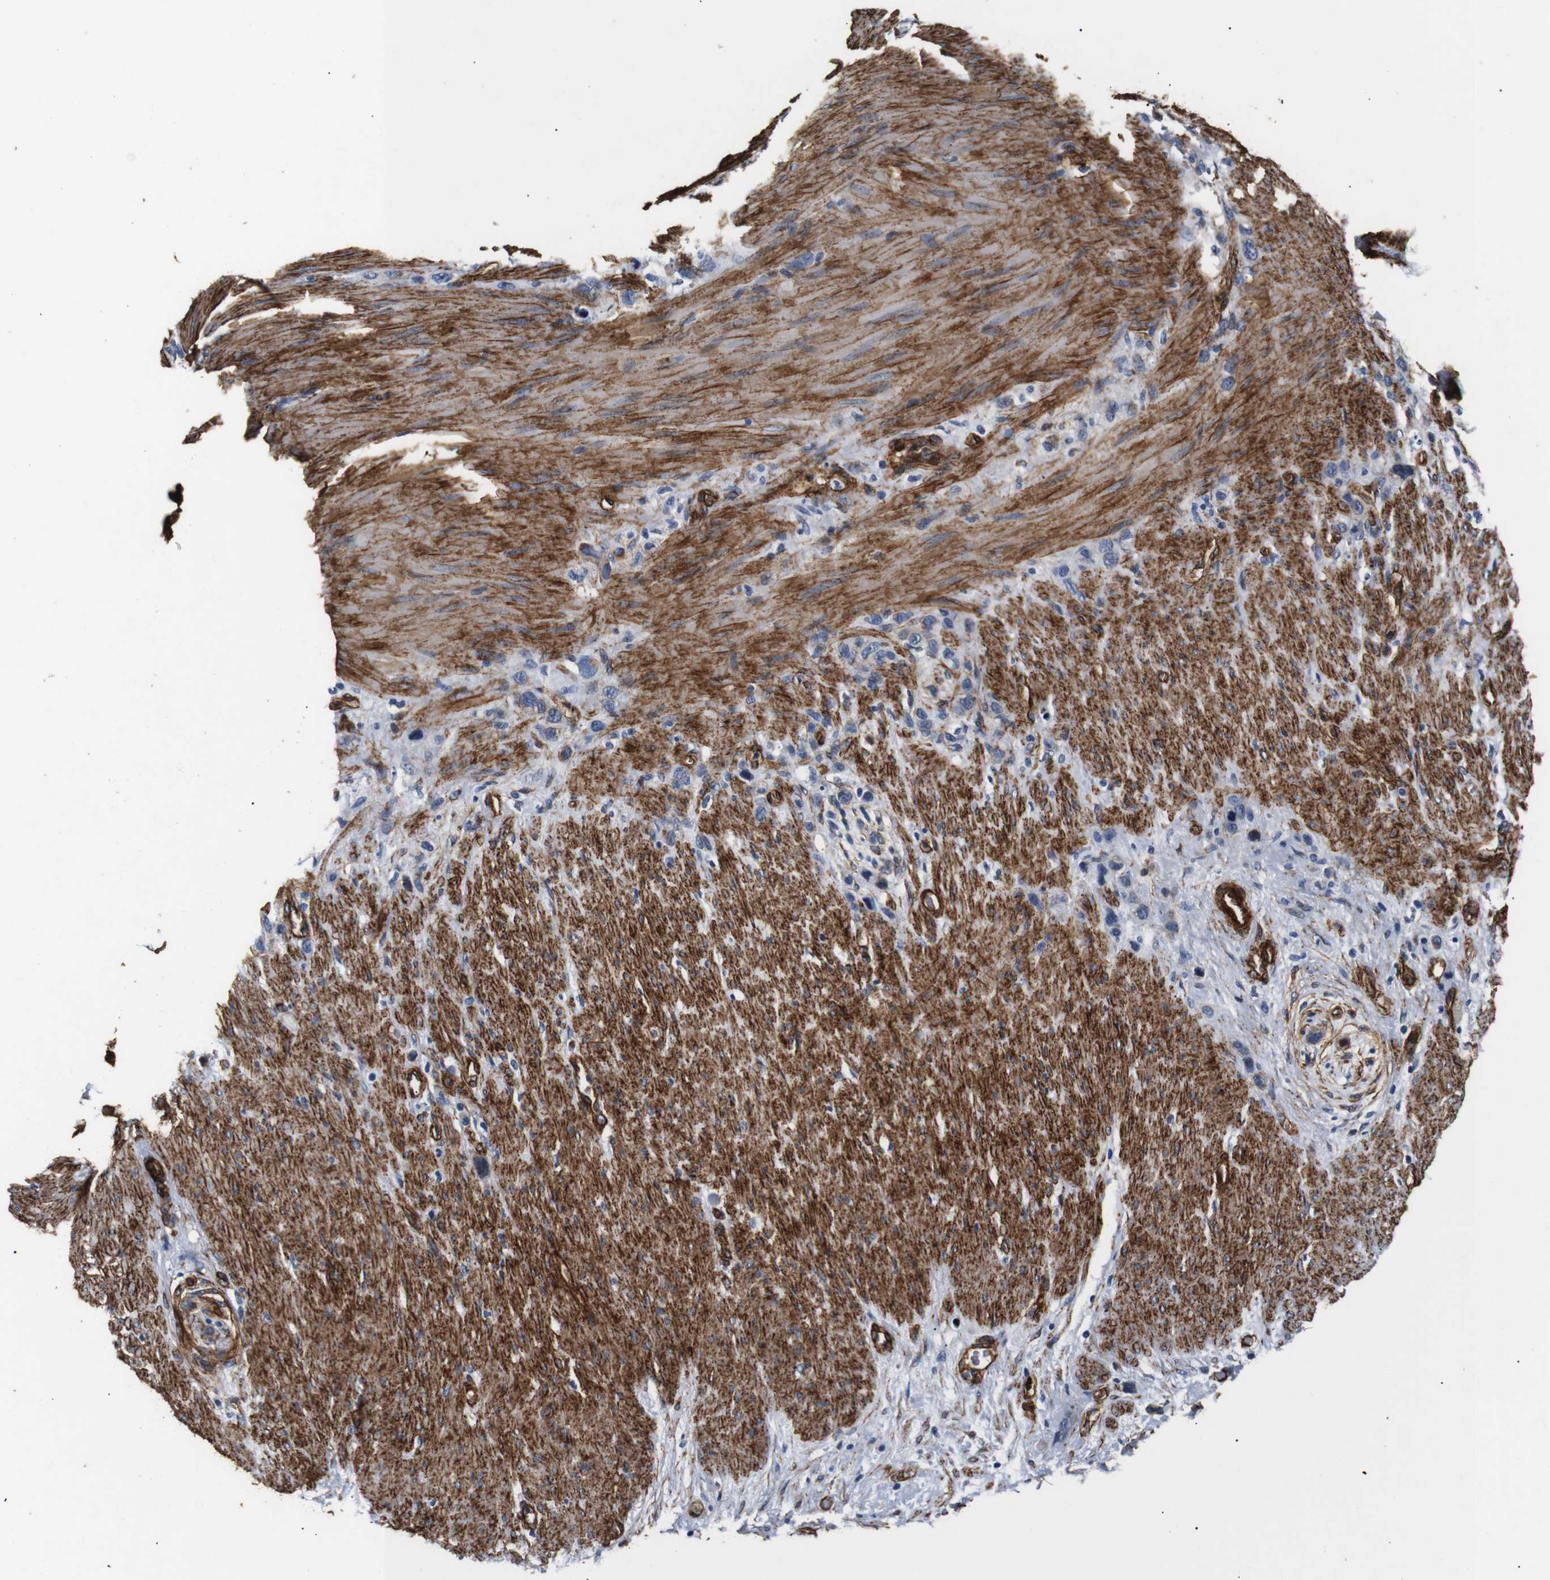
{"staining": {"intensity": "negative", "quantity": "none", "location": "none"}, "tissue": "stomach cancer", "cell_type": "Tumor cells", "image_type": "cancer", "snomed": [{"axis": "morphology", "description": "Adenocarcinoma, NOS"}, {"axis": "morphology", "description": "Adenocarcinoma, High grade"}, {"axis": "topography", "description": "Stomach, upper"}, {"axis": "topography", "description": "Stomach, lower"}], "caption": "This is a image of immunohistochemistry staining of stomach high-grade adenocarcinoma, which shows no staining in tumor cells.", "gene": "CAV2", "patient": {"sex": "female", "age": 65}}